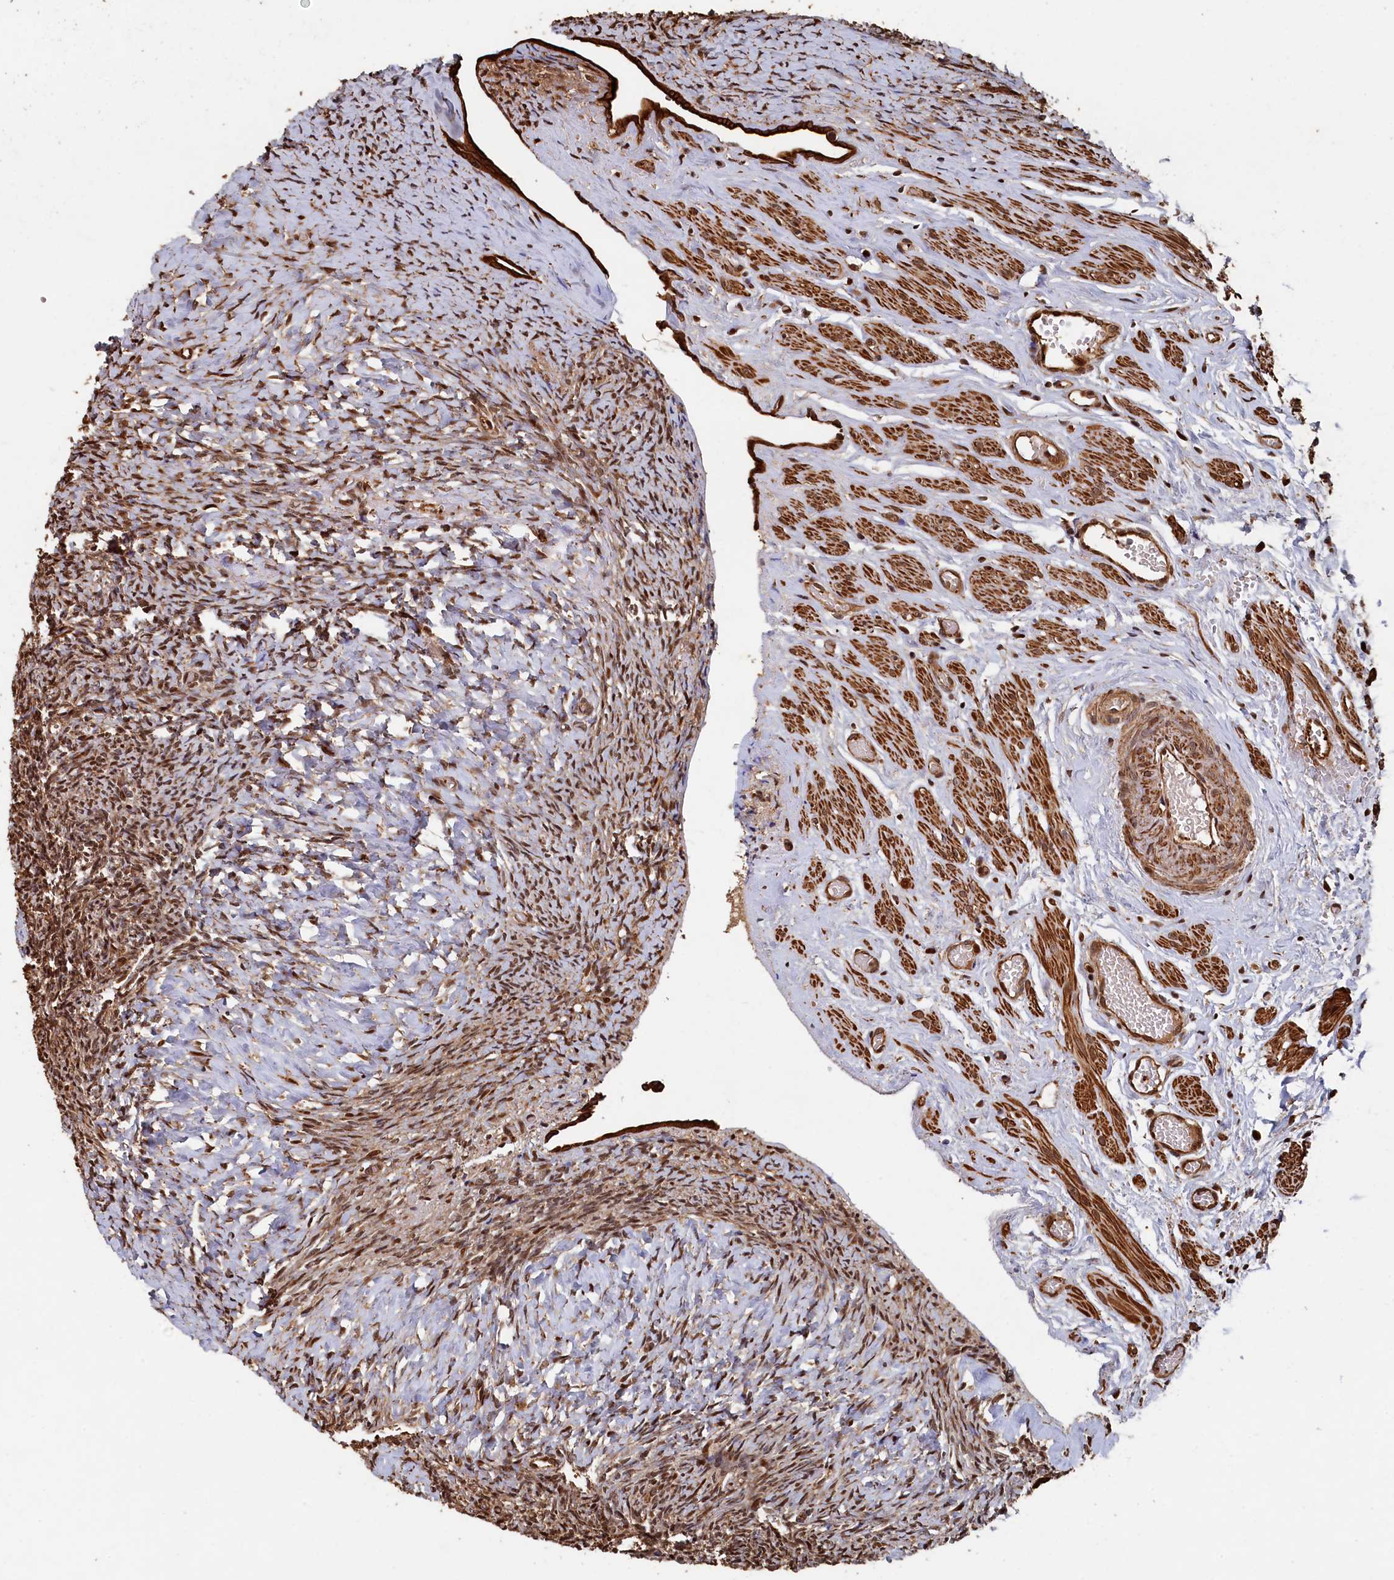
{"staining": {"intensity": "moderate", "quantity": ">75%", "location": "cytoplasmic/membranous"}, "tissue": "ovary", "cell_type": "Ovarian stroma cells", "image_type": "normal", "snomed": [{"axis": "morphology", "description": "Normal tissue, NOS"}, {"axis": "topography", "description": "Ovary"}], "caption": "Ovary stained with IHC shows moderate cytoplasmic/membranous staining in about >75% of ovarian stroma cells.", "gene": "PIGN", "patient": {"sex": "female", "age": 41}}